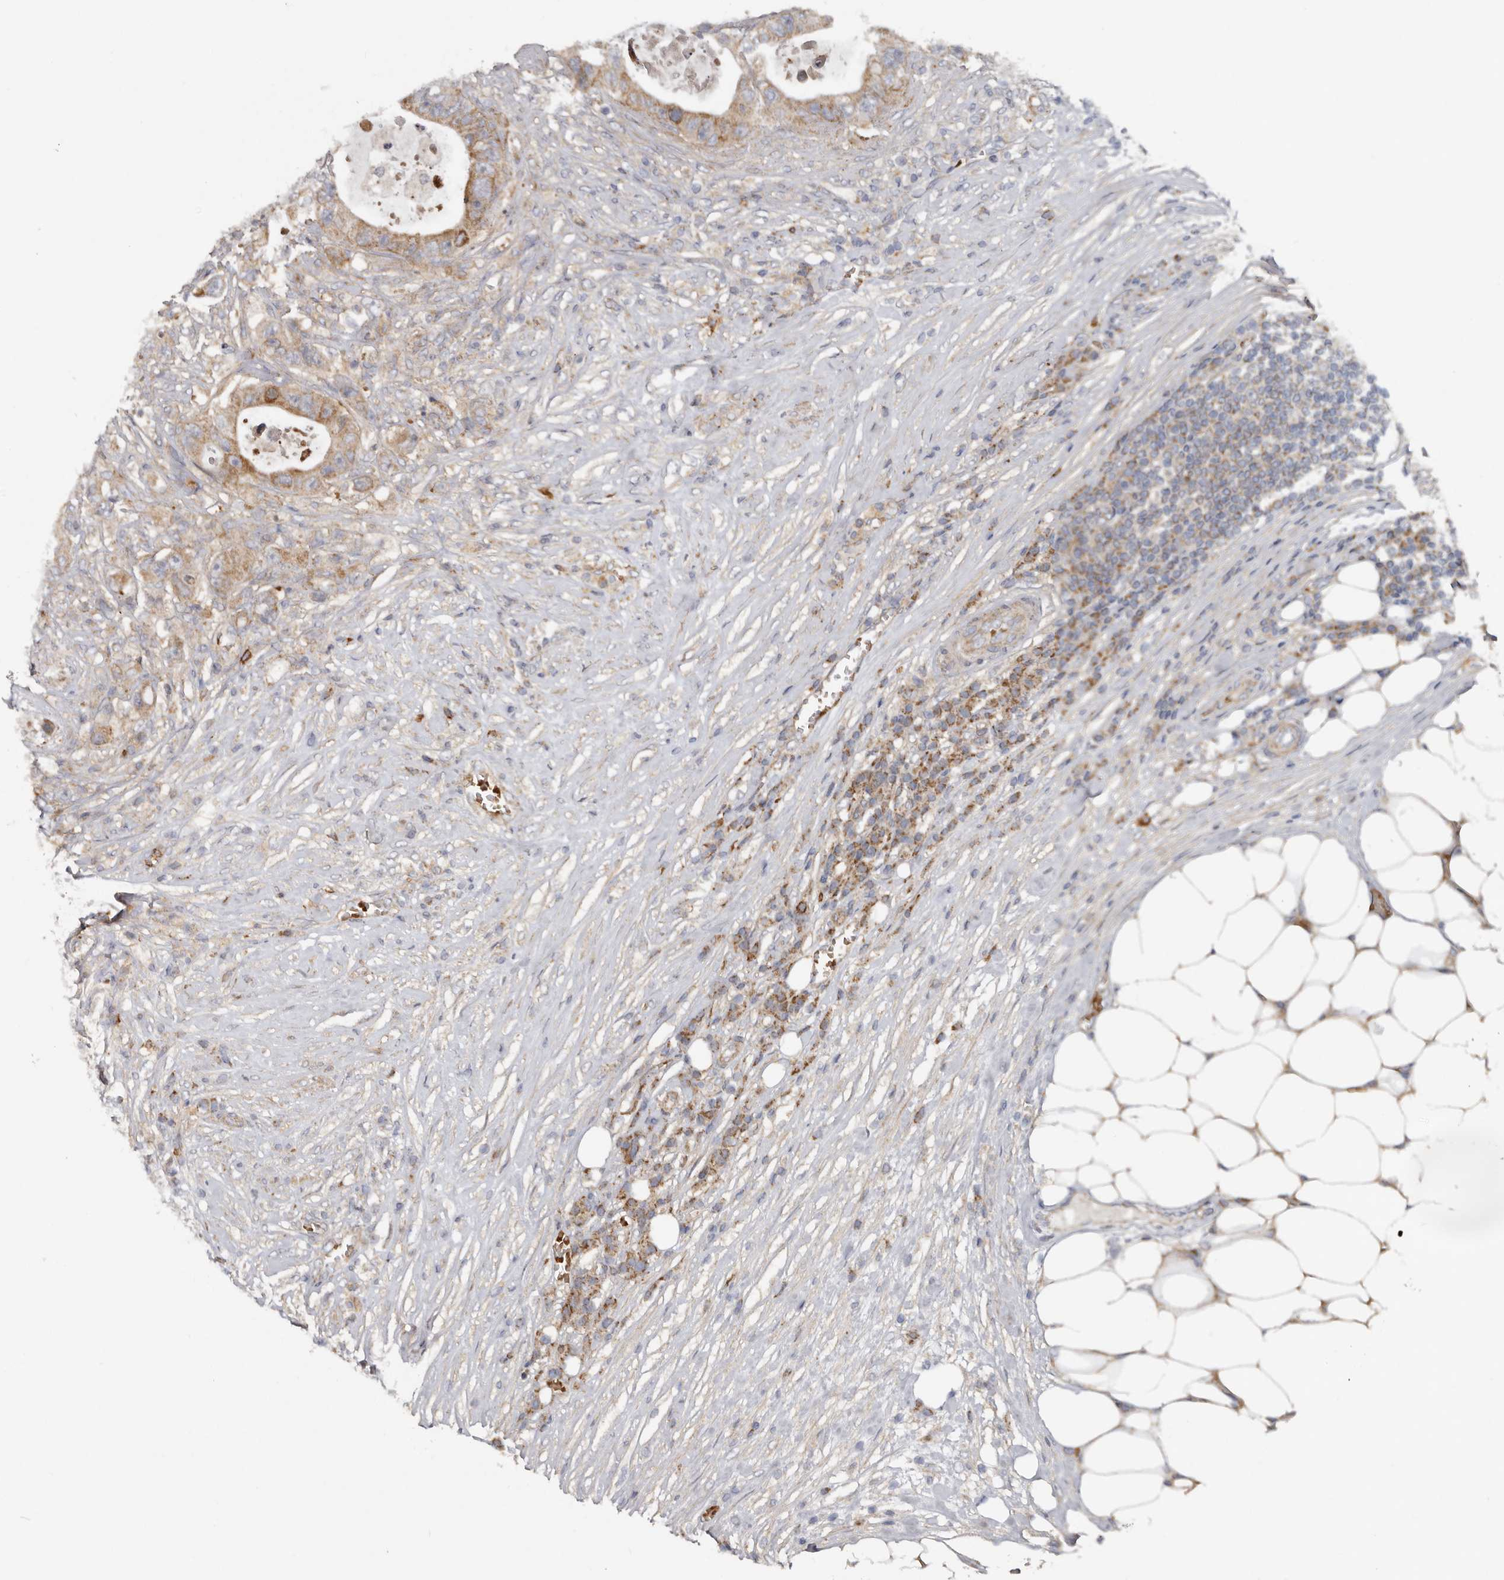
{"staining": {"intensity": "moderate", "quantity": ">75%", "location": "cytoplasmic/membranous"}, "tissue": "colorectal cancer", "cell_type": "Tumor cells", "image_type": "cancer", "snomed": [{"axis": "morphology", "description": "Adenocarcinoma, NOS"}, {"axis": "topography", "description": "Colon"}], "caption": "A medium amount of moderate cytoplasmic/membranous positivity is seen in about >75% of tumor cells in colorectal cancer (adenocarcinoma) tissue. The staining was performed using DAB (3,3'-diaminobenzidine) to visualize the protein expression in brown, while the nuclei were stained in blue with hematoxylin (Magnification: 20x).", "gene": "GOT1L1", "patient": {"sex": "female", "age": 46}}